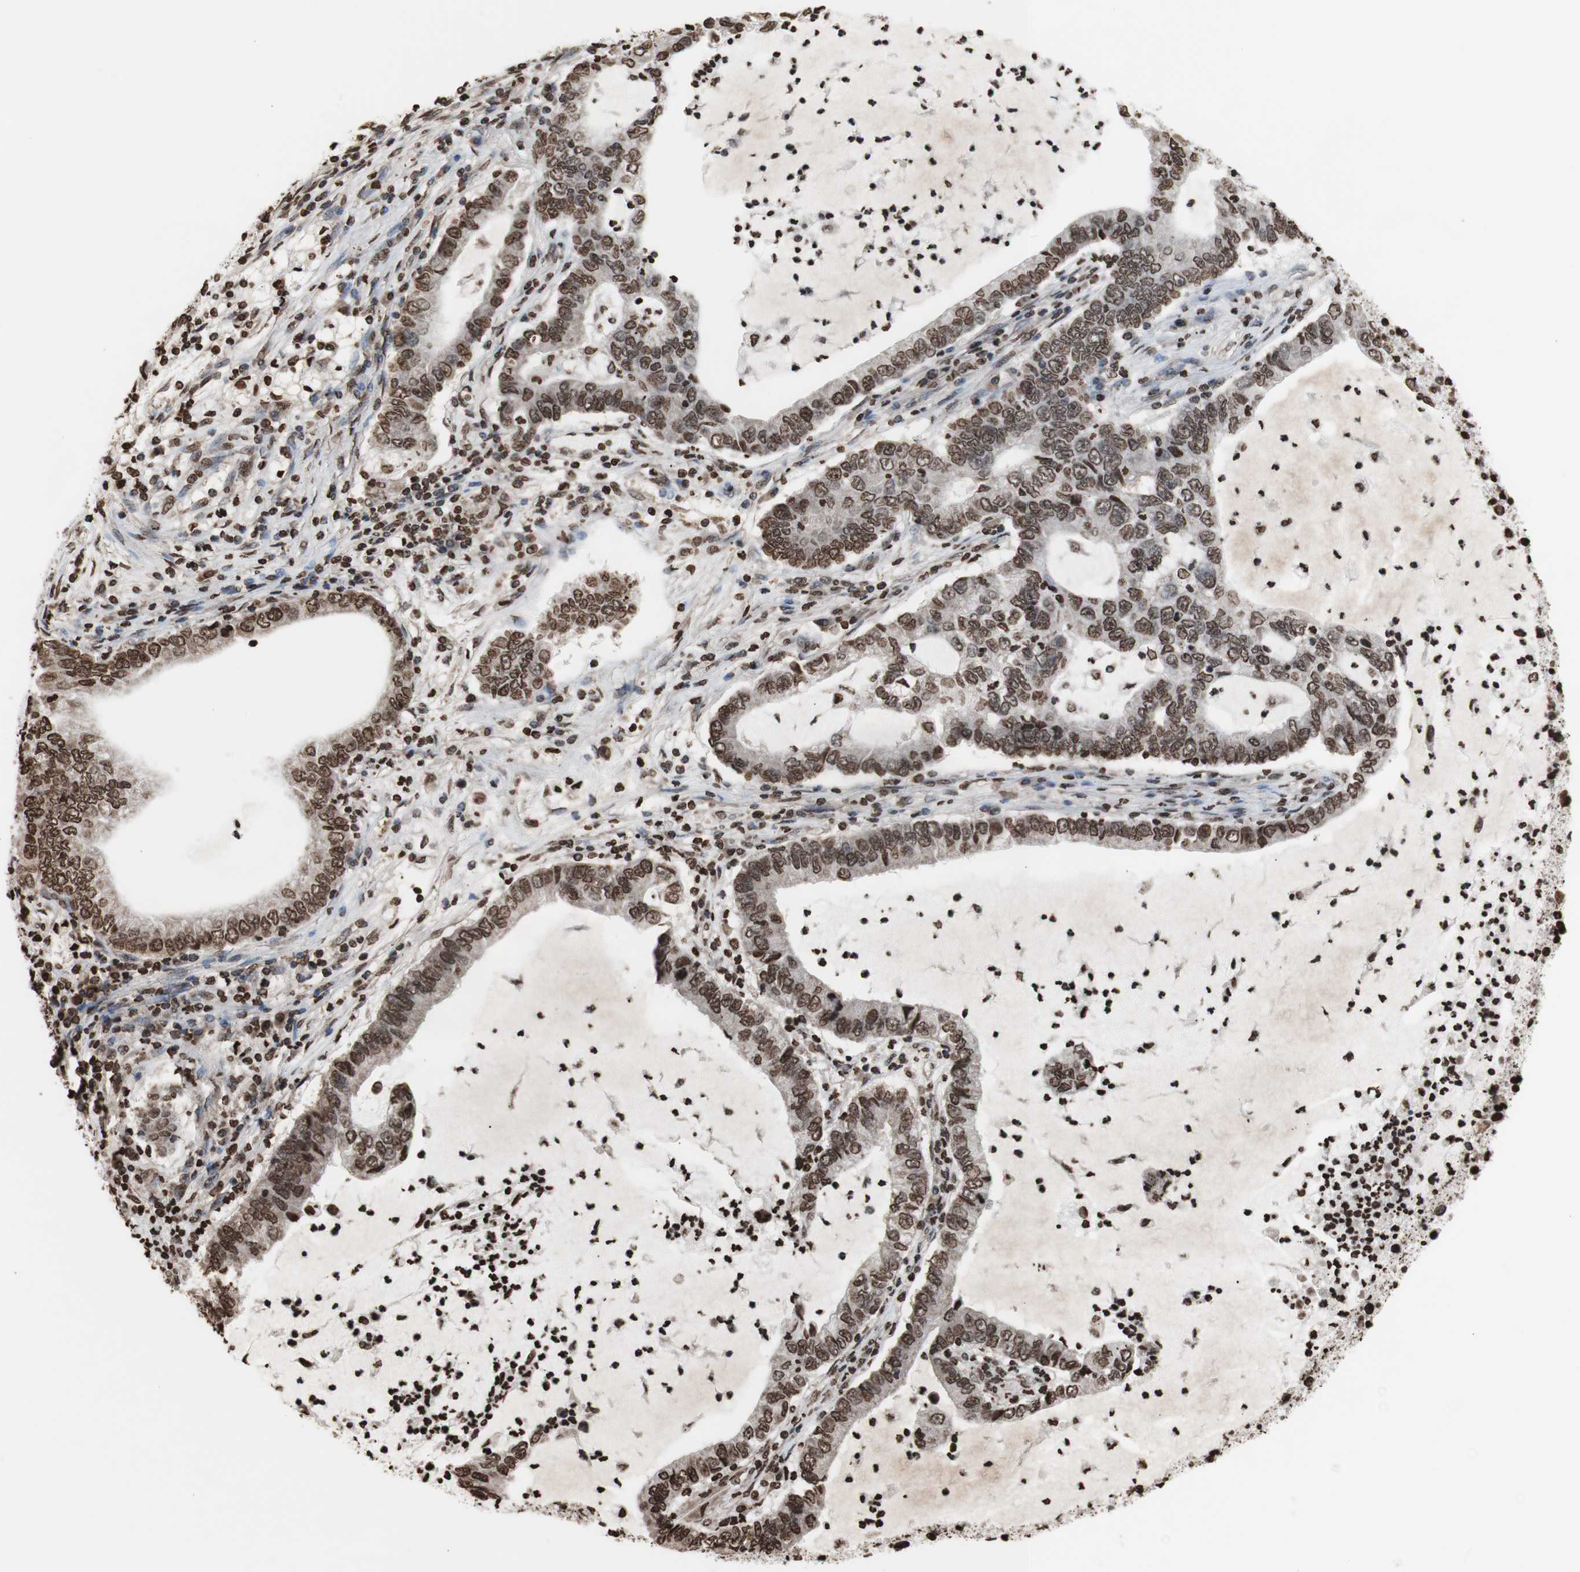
{"staining": {"intensity": "moderate", "quantity": ">75%", "location": "cytoplasmic/membranous,nuclear"}, "tissue": "lung cancer", "cell_type": "Tumor cells", "image_type": "cancer", "snomed": [{"axis": "morphology", "description": "Adenocarcinoma, NOS"}, {"axis": "topography", "description": "Lung"}], "caption": "A high-resolution image shows immunohistochemistry (IHC) staining of lung cancer, which shows moderate cytoplasmic/membranous and nuclear staining in approximately >75% of tumor cells.", "gene": "SNAI2", "patient": {"sex": "female", "age": 51}}